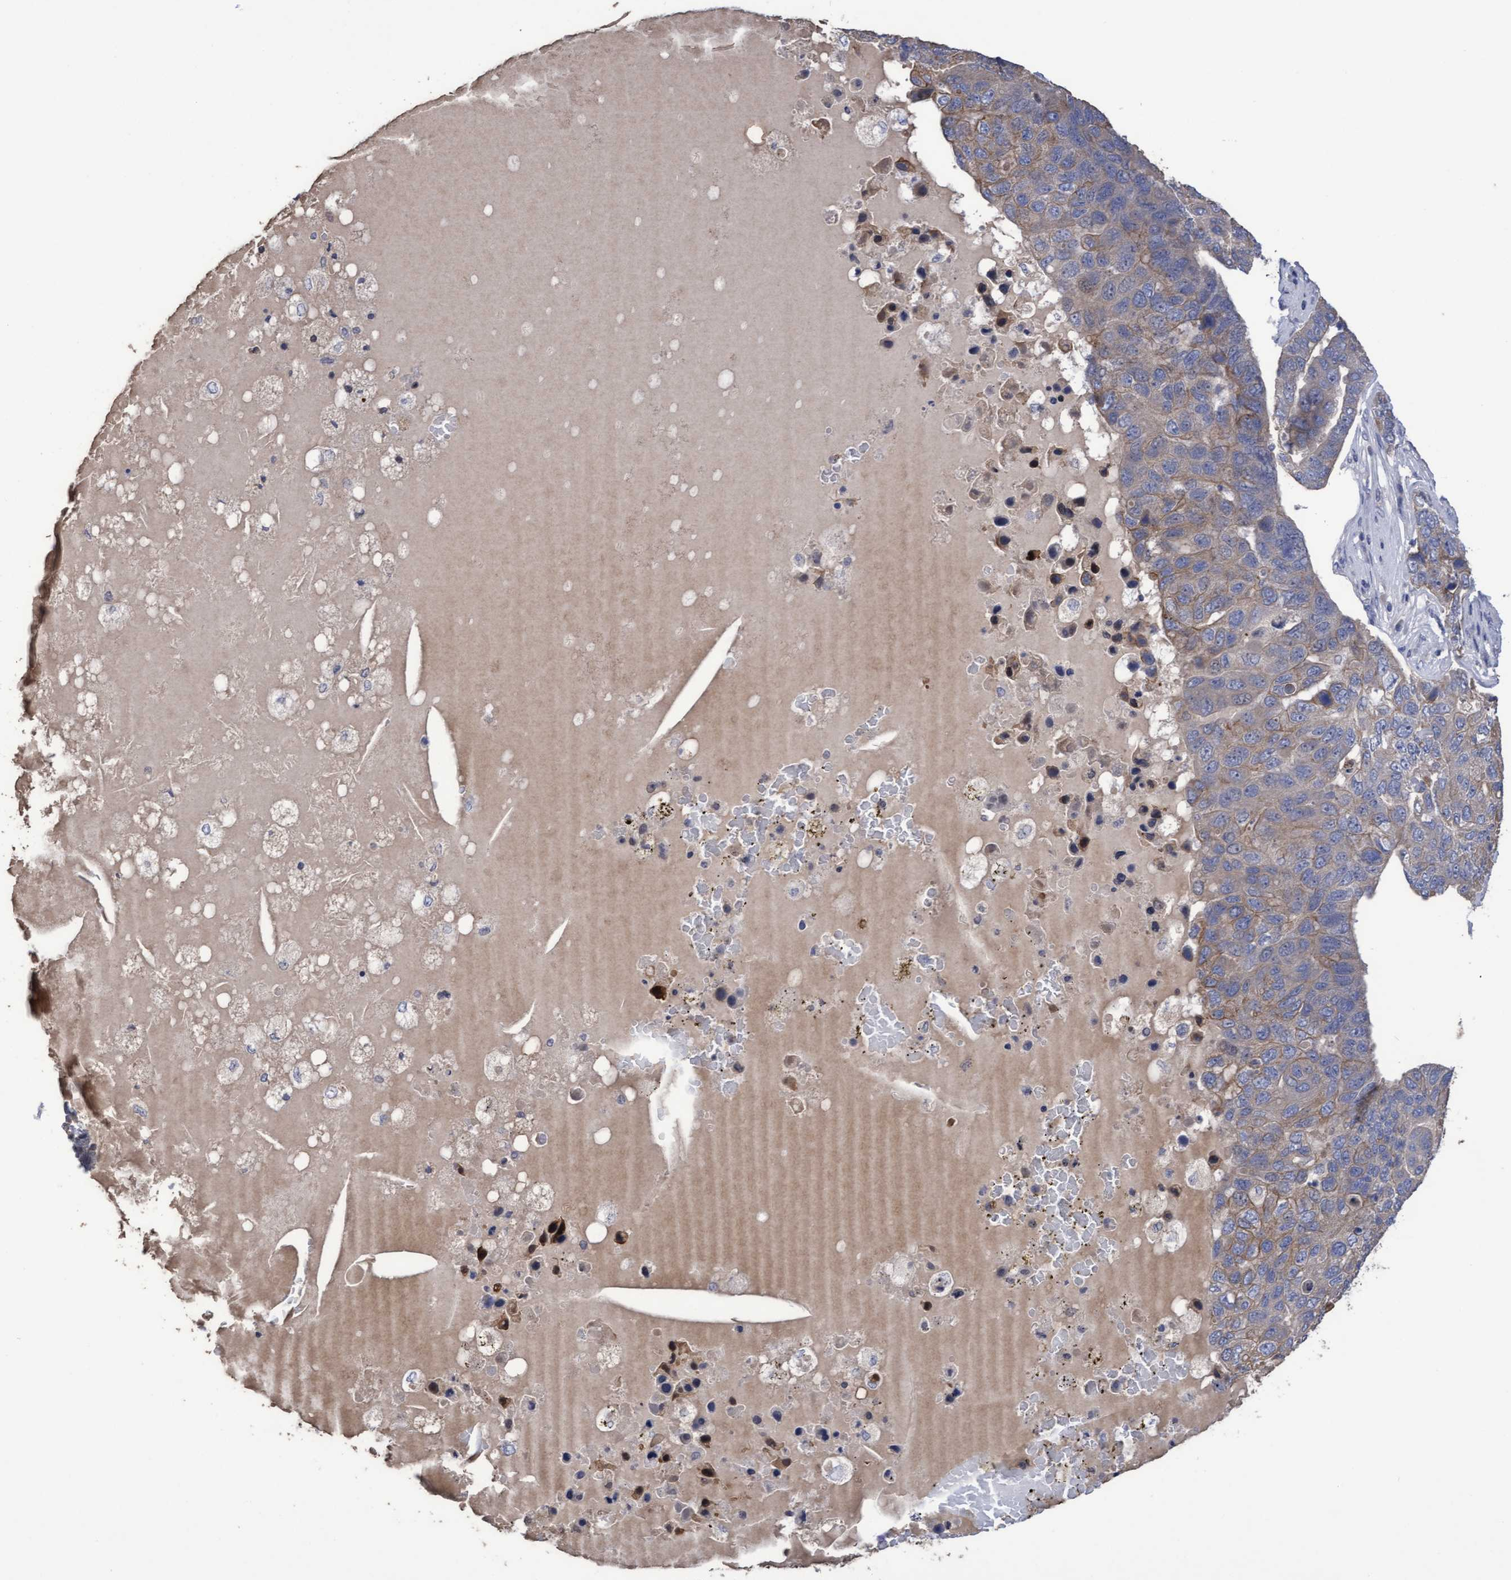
{"staining": {"intensity": "weak", "quantity": ">75%", "location": "cytoplasmic/membranous"}, "tissue": "pancreatic cancer", "cell_type": "Tumor cells", "image_type": "cancer", "snomed": [{"axis": "morphology", "description": "Adenocarcinoma, NOS"}, {"axis": "topography", "description": "Pancreas"}], "caption": "Weak cytoplasmic/membranous expression for a protein is appreciated in about >75% of tumor cells of pancreatic adenocarcinoma using immunohistochemistry.", "gene": "KRT24", "patient": {"sex": "female", "age": 61}}